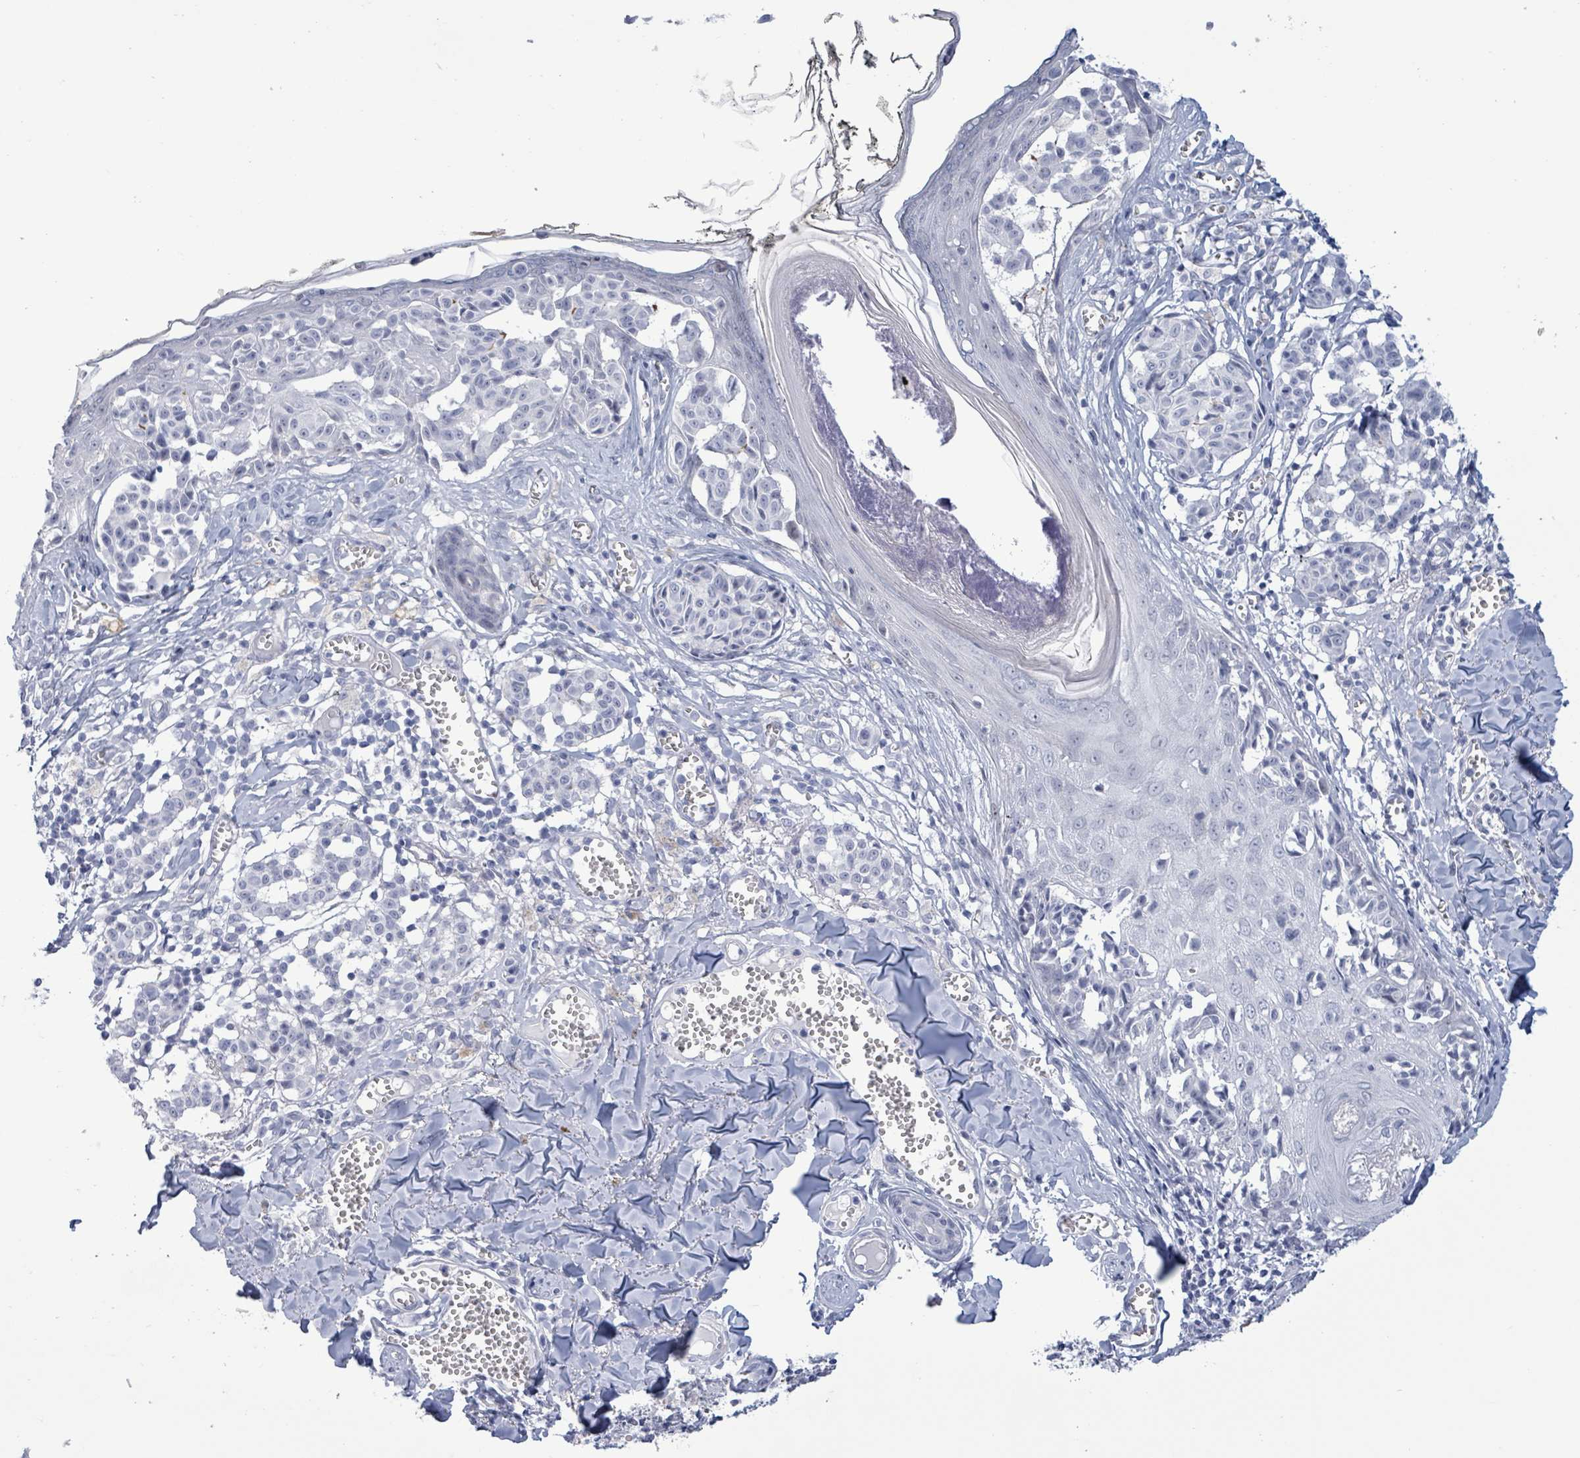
{"staining": {"intensity": "negative", "quantity": "none", "location": "none"}, "tissue": "melanoma", "cell_type": "Tumor cells", "image_type": "cancer", "snomed": [{"axis": "morphology", "description": "Malignant melanoma, NOS"}, {"axis": "topography", "description": "Skin"}], "caption": "Immunohistochemistry (IHC) image of neoplastic tissue: human melanoma stained with DAB demonstrates no significant protein expression in tumor cells. (DAB (3,3'-diaminobenzidine) IHC visualized using brightfield microscopy, high magnification).", "gene": "ZNF771", "patient": {"sex": "female", "age": 43}}